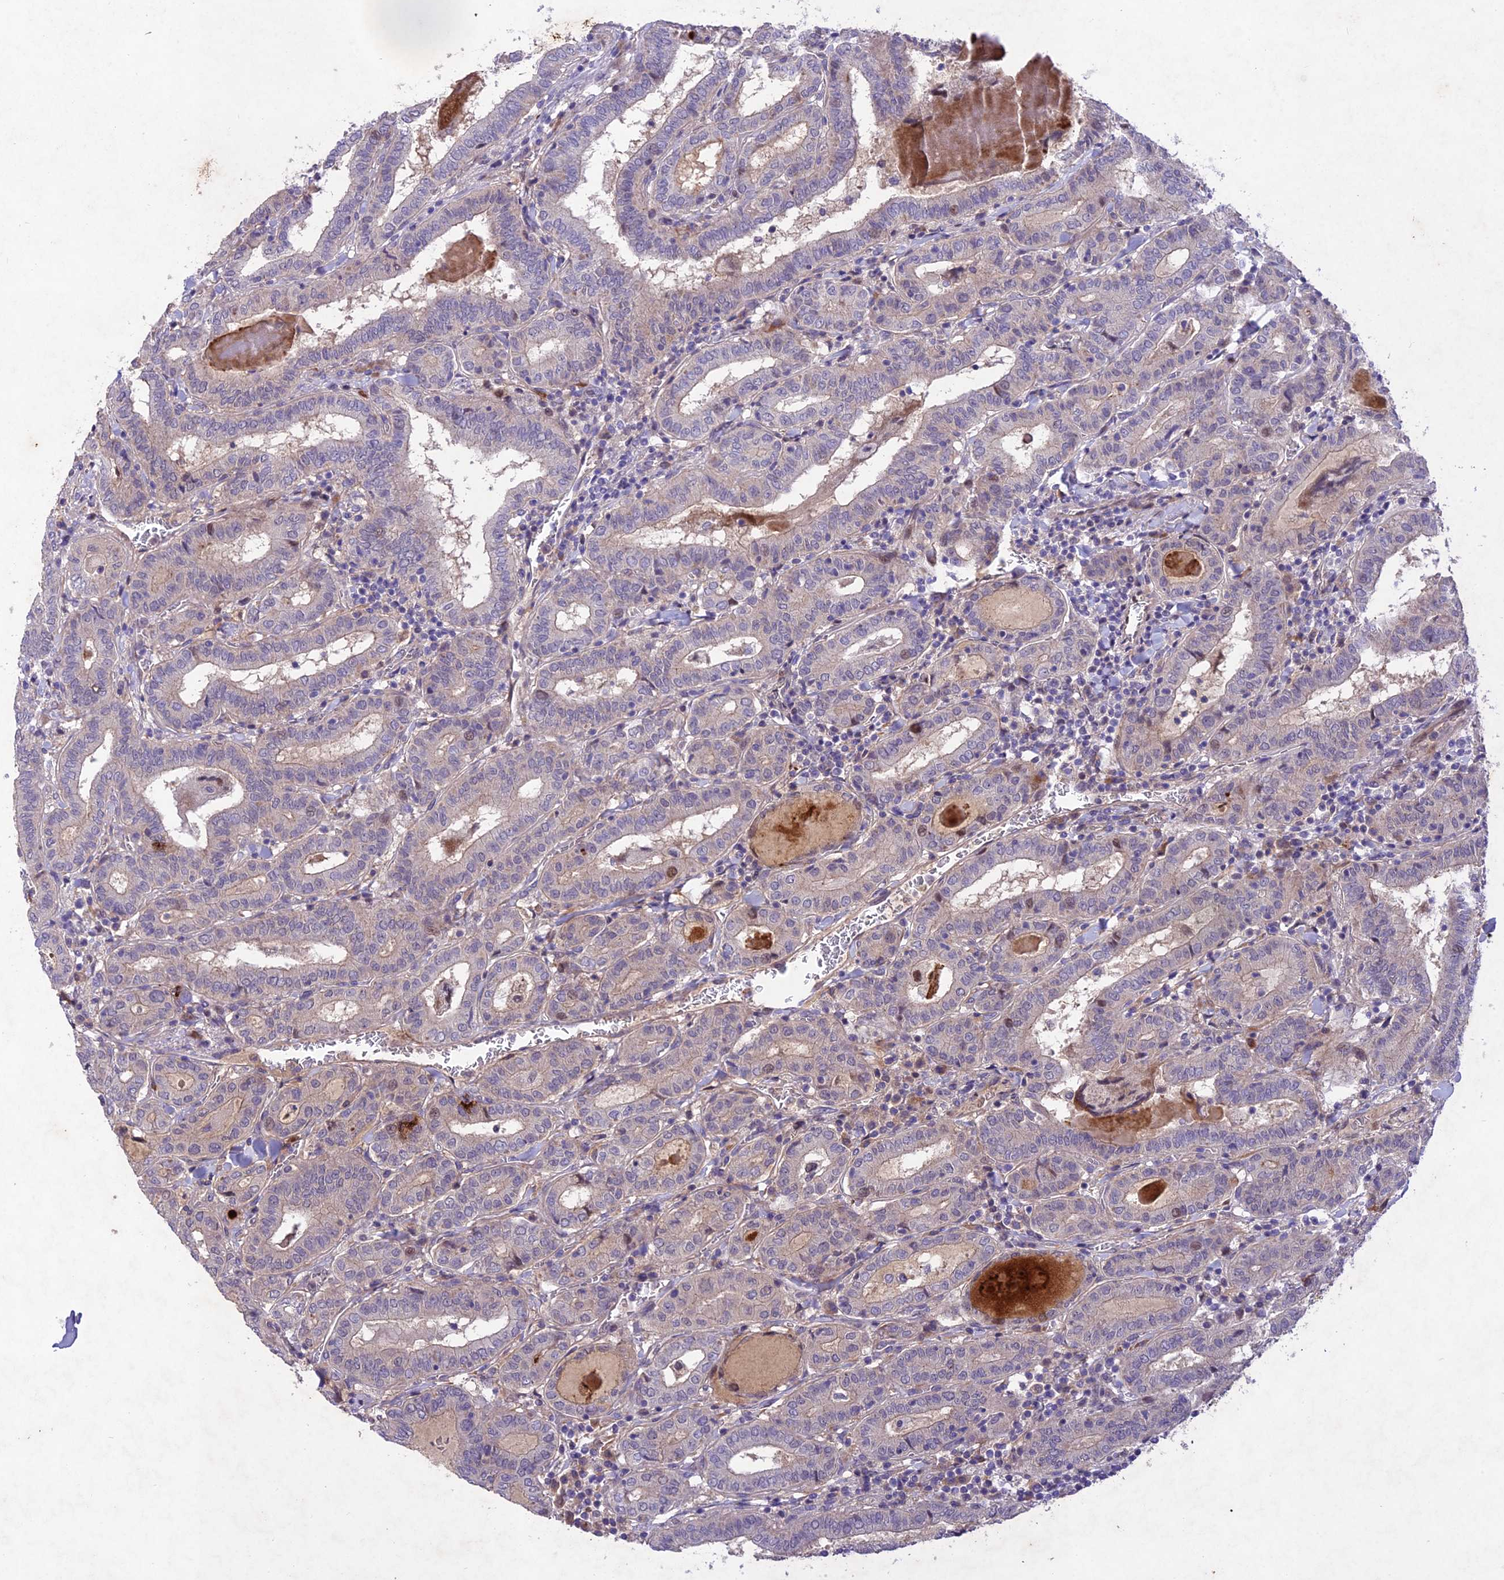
{"staining": {"intensity": "weak", "quantity": "<25%", "location": "cytoplasmic/membranous"}, "tissue": "thyroid cancer", "cell_type": "Tumor cells", "image_type": "cancer", "snomed": [{"axis": "morphology", "description": "Papillary adenocarcinoma, NOS"}, {"axis": "topography", "description": "Thyroid gland"}], "caption": "IHC micrograph of papillary adenocarcinoma (thyroid) stained for a protein (brown), which exhibits no staining in tumor cells.", "gene": "ANKRD52", "patient": {"sex": "female", "age": 72}}